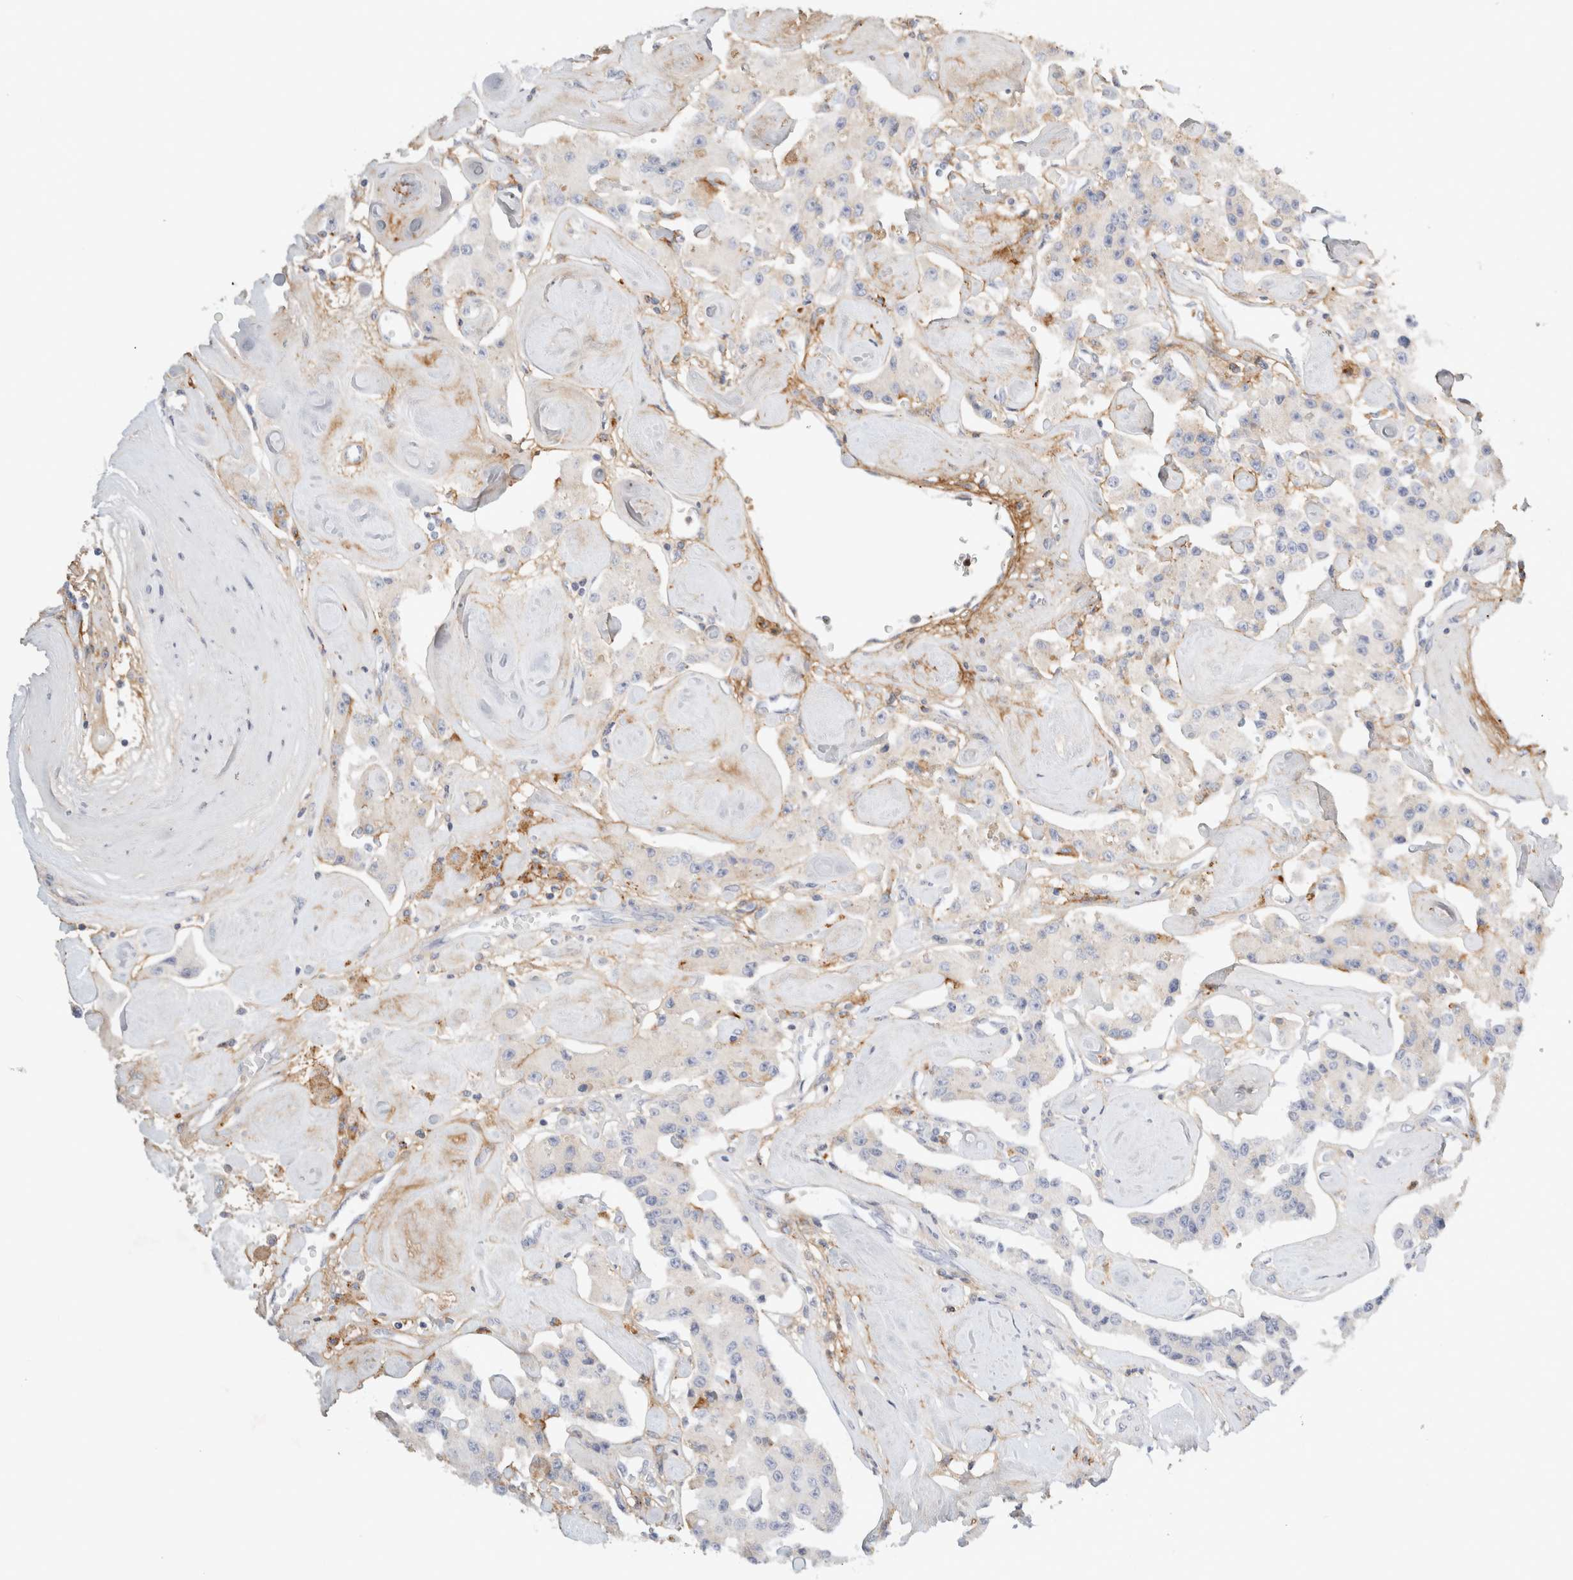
{"staining": {"intensity": "negative", "quantity": "none", "location": "none"}, "tissue": "carcinoid", "cell_type": "Tumor cells", "image_type": "cancer", "snomed": [{"axis": "morphology", "description": "Carcinoid, malignant, NOS"}, {"axis": "topography", "description": "Pancreas"}], "caption": "Micrograph shows no protein expression in tumor cells of carcinoid tissue.", "gene": "FGL2", "patient": {"sex": "male", "age": 41}}